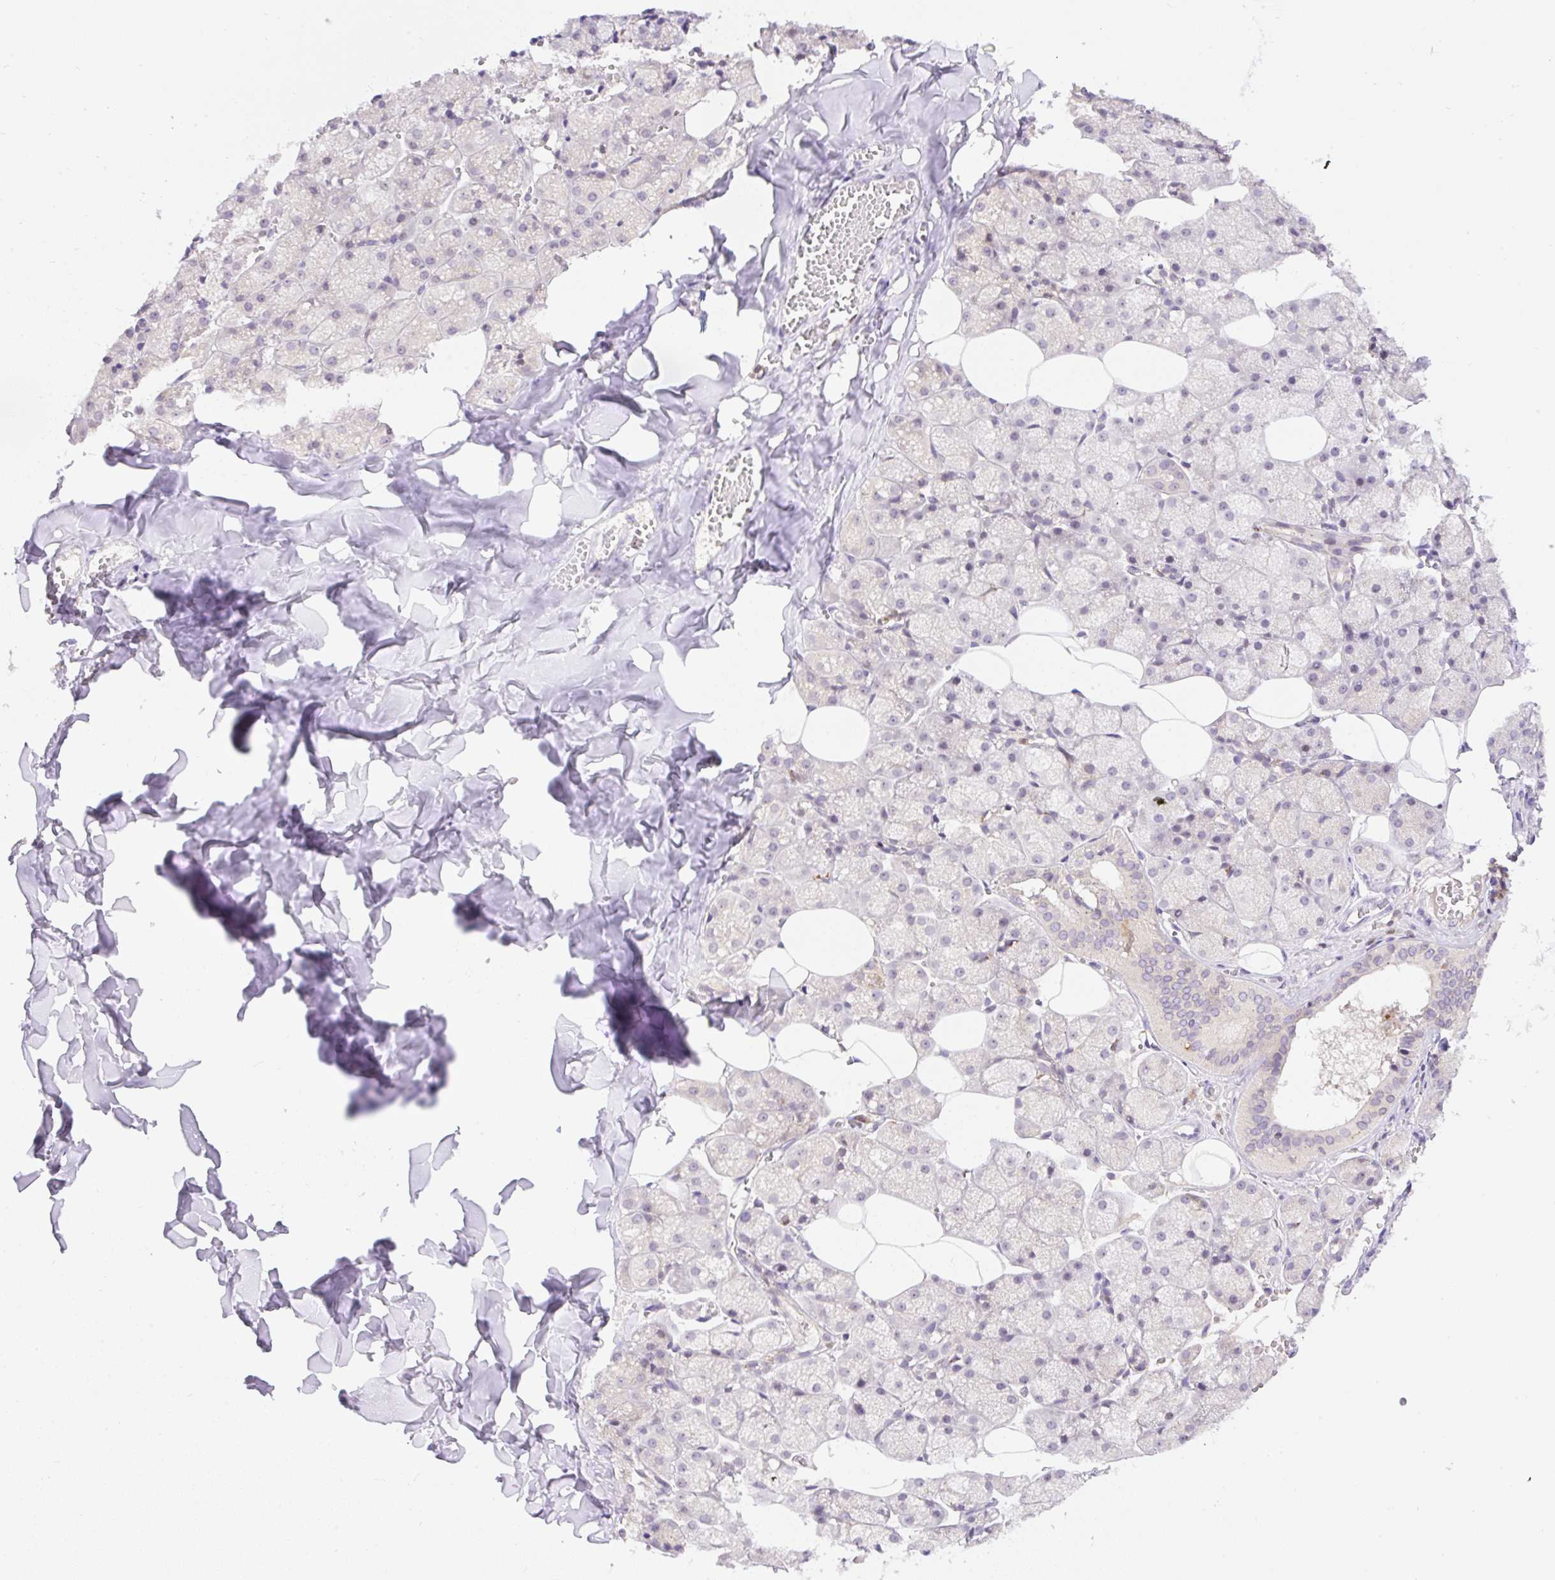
{"staining": {"intensity": "weak", "quantity": "<25%", "location": "cytoplasmic/membranous"}, "tissue": "salivary gland", "cell_type": "Glandular cells", "image_type": "normal", "snomed": [{"axis": "morphology", "description": "Normal tissue, NOS"}, {"axis": "topography", "description": "Salivary gland"}, {"axis": "topography", "description": "Peripheral nerve tissue"}], "caption": "An immunohistochemistry (IHC) photomicrograph of normal salivary gland is shown. There is no staining in glandular cells of salivary gland.", "gene": "CARD11", "patient": {"sex": "male", "age": 38}}